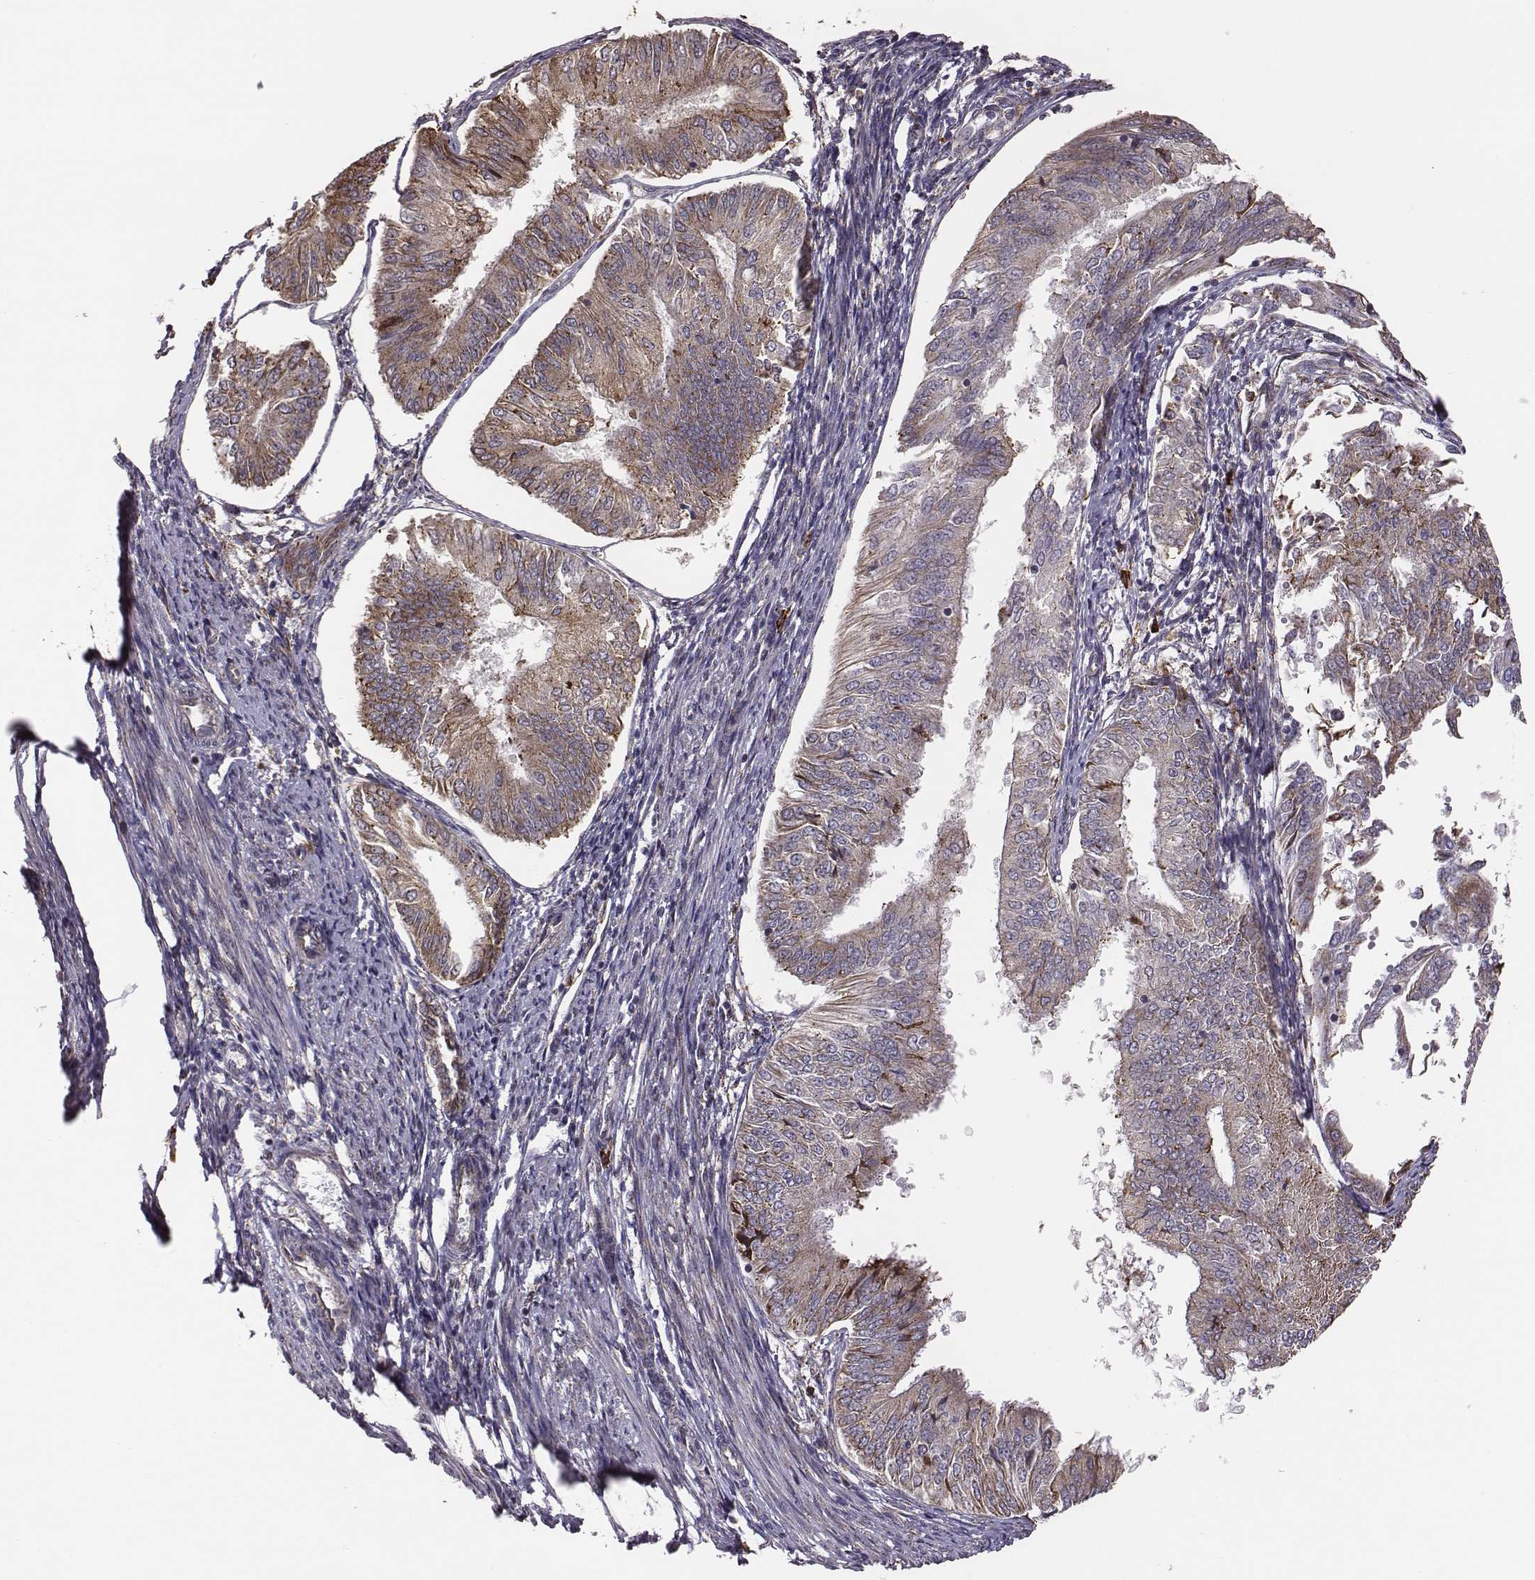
{"staining": {"intensity": "moderate", "quantity": ">75%", "location": "cytoplasmic/membranous"}, "tissue": "endometrial cancer", "cell_type": "Tumor cells", "image_type": "cancer", "snomed": [{"axis": "morphology", "description": "Adenocarcinoma, NOS"}, {"axis": "topography", "description": "Endometrium"}], "caption": "A photomicrograph showing moderate cytoplasmic/membranous positivity in approximately >75% of tumor cells in endometrial cancer (adenocarcinoma), as visualized by brown immunohistochemical staining.", "gene": "SELENOI", "patient": {"sex": "female", "age": 58}}